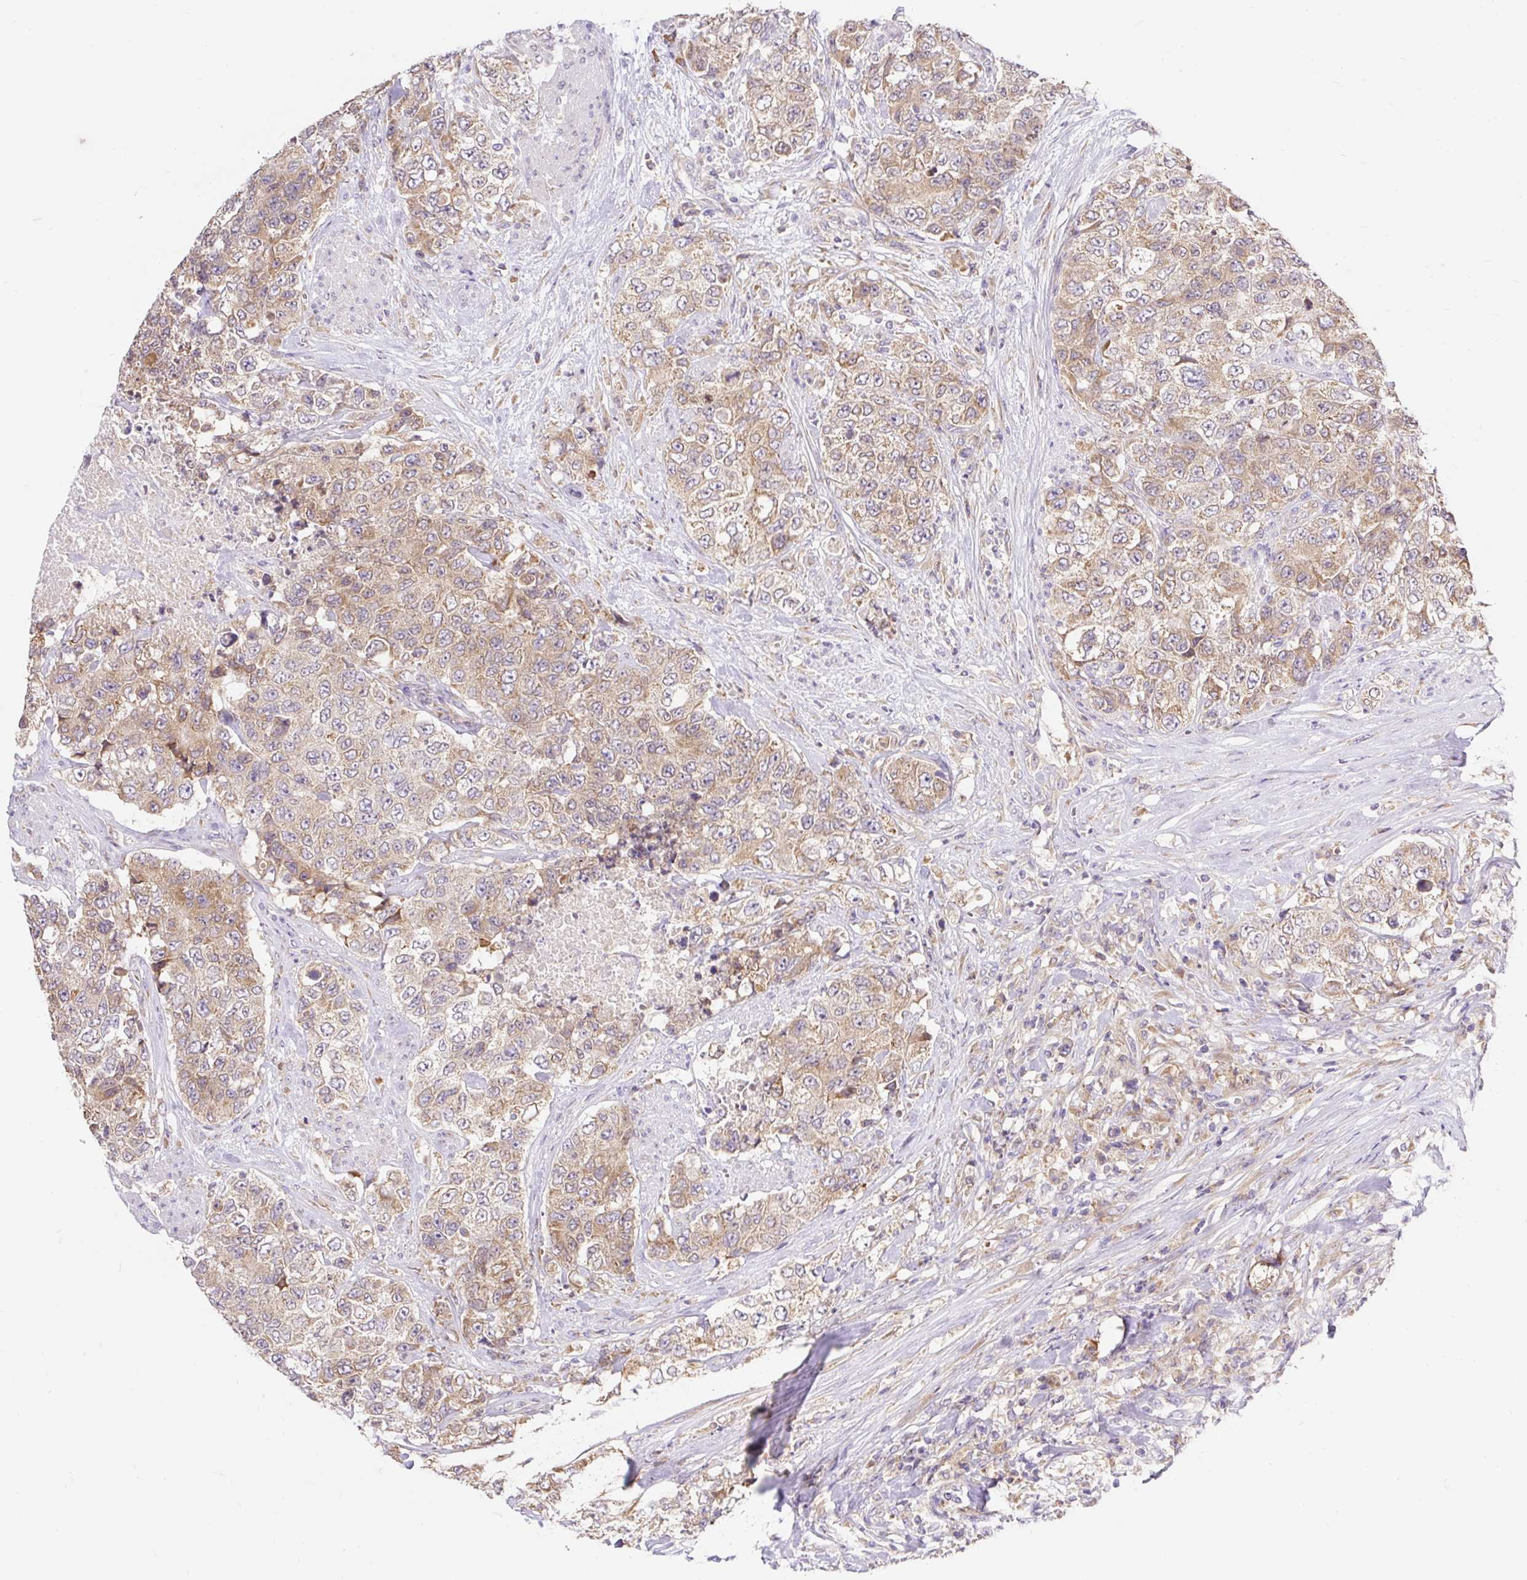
{"staining": {"intensity": "moderate", "quantity": ">75%", "location": "cytoplasmic/membranous"}, "tissue": "urothelial cancer", "cell_type": "Tumor cells", "image_type": "cancer", "snomed": [{"axis": "morphology", "description": "Urothelial carcinoma, High grade"}, {"axis": "topography", "description": "Urinary bladder"}], "caption": "This micrograph demonstrates high-grade urothelial carcinoma stained with immunohistochemistry to label a protein in brown. The cytoplasmic/membranous of tumor cells show moderate positivity for the protein. Nuclei are counter-stained blue.", "gene": "SEC63", "patient": {"sex": "female", "age": 78}}